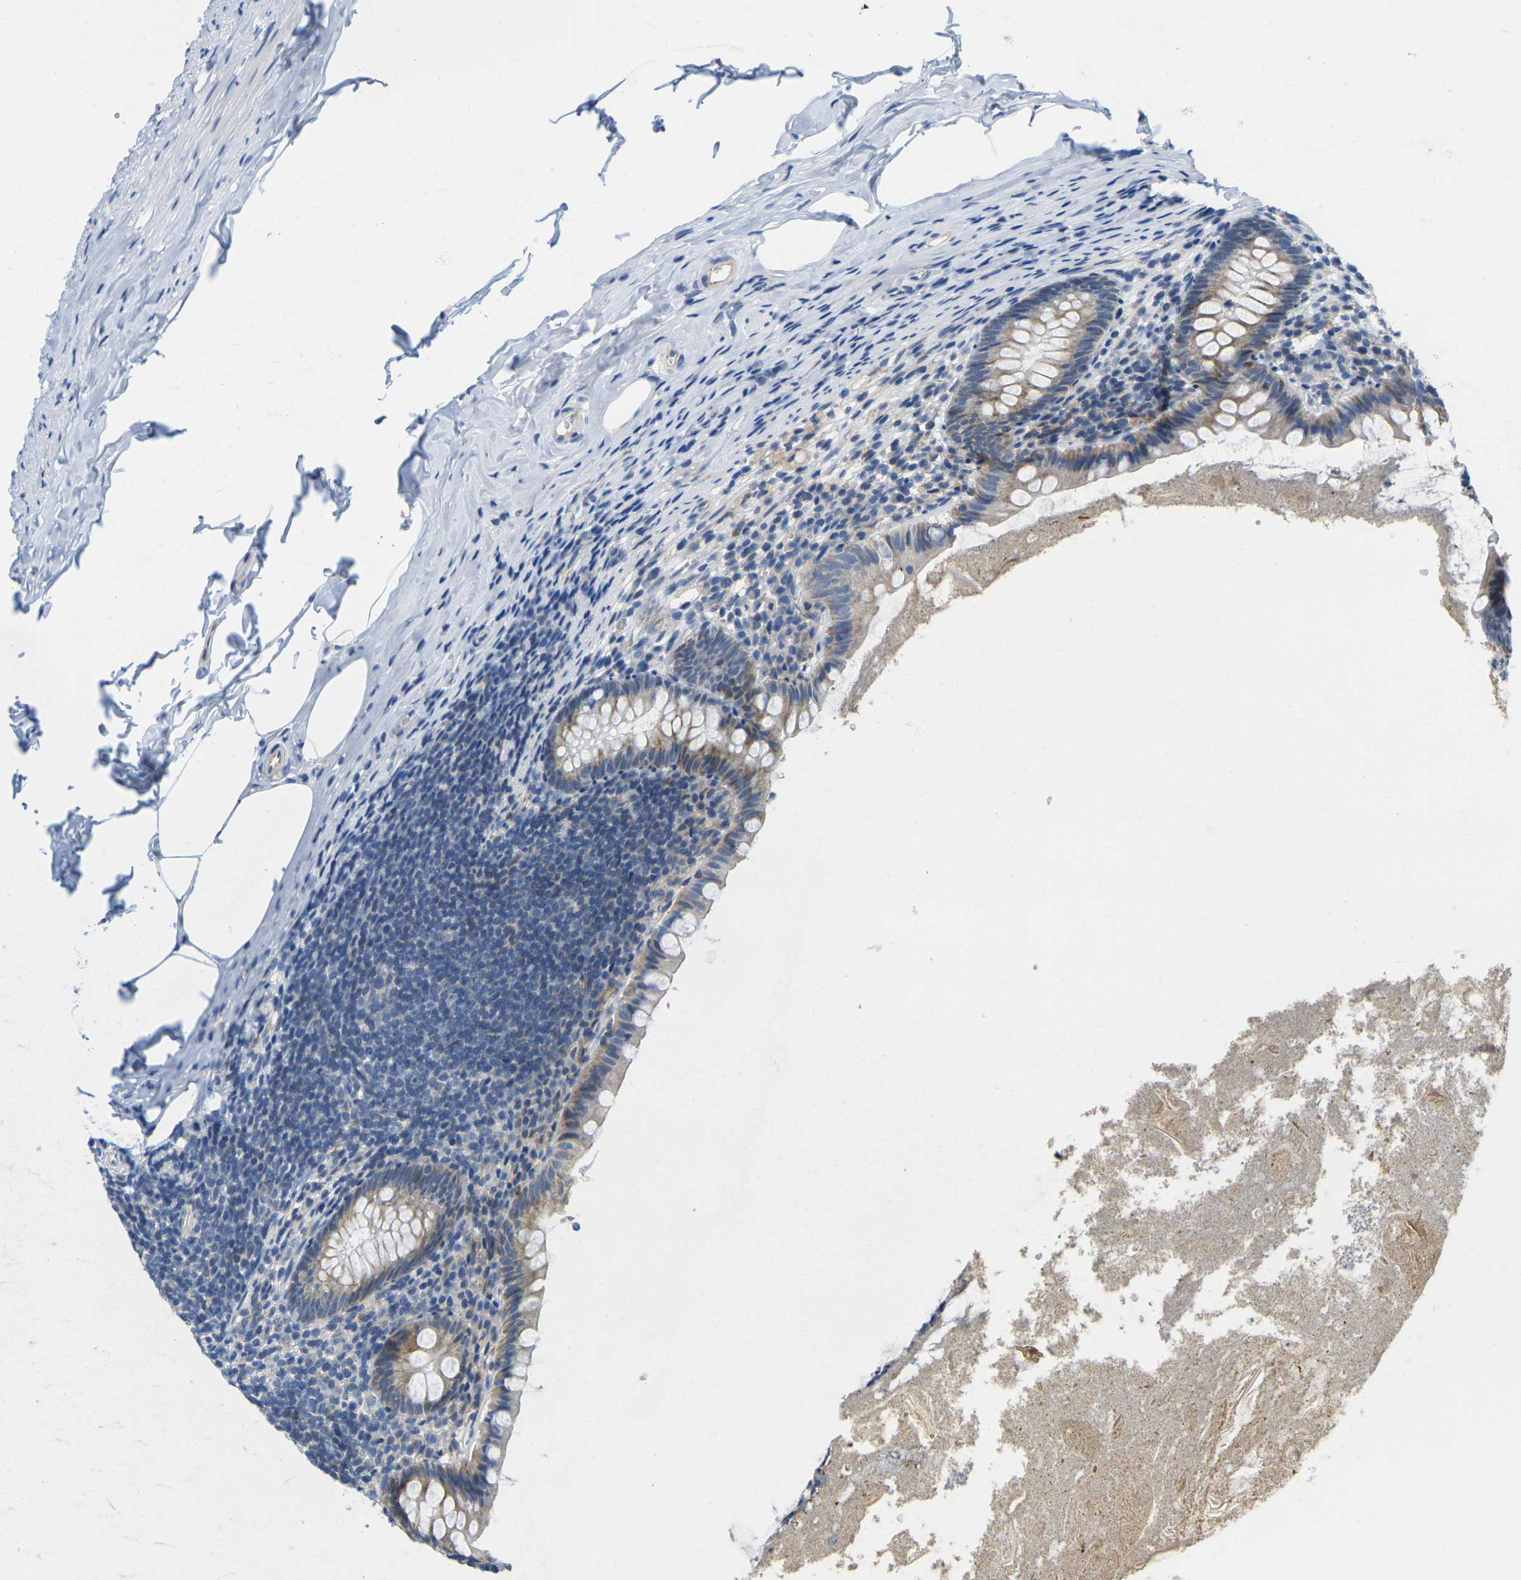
{"staining": {"intensity": "moderate", "quantity": "25%-75%", "location": "cytoplasmic/membranous"}, "tissue": "appendix", "cell_type": "Glandular cells", "image_type": "normal", "snomed": [{"axis": "morphology", "description": "Normal tissue, NOS"}, {"axis": "topography", "description": "Appendix"}], "caption": "IHC (DAB (3,3'-diaminobenzidine)) staining of unremarkable human appendix shows moderate cytoplasmic/membranous protein positivity in about 25%-75% of glandular cells.", "gene": "OTOF", "patient": {"sex": "male", "age": 52}}